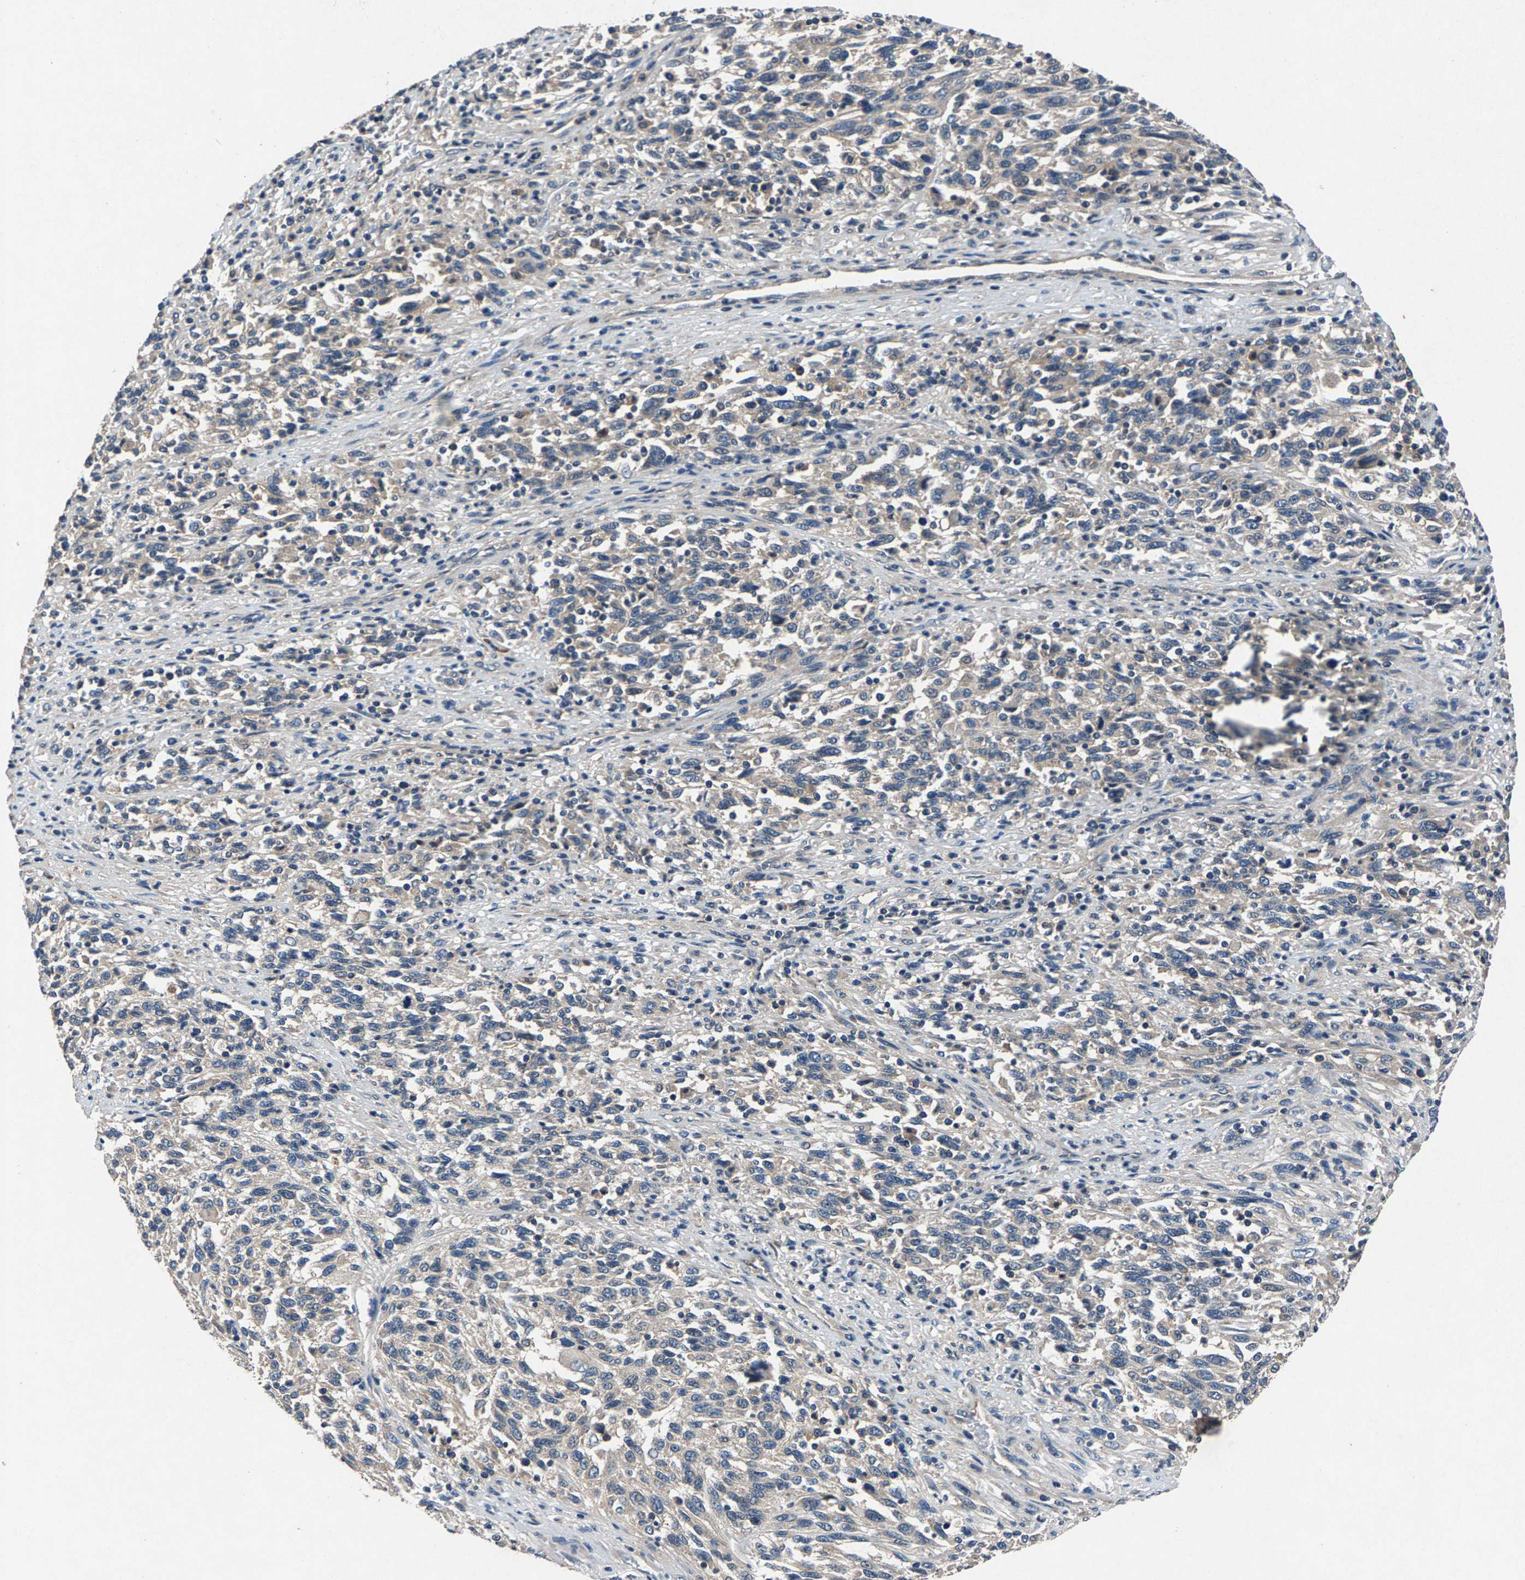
{"staining": {"intensity": "negative", "quantity": "none", "location": "none"}, "tissue": "melanoma", "cell_type": "Tumor cells", "image_type": "cancer", "snomed": [{"axis": "morphology", "description": "Malignant melanoma, Metastatic site"}, {"axis": "topography", "description": "Lymph node"}], "caption": "High magnification brightfield microscopy of melanoma stained with DAB (brown) and counterstained with hematoxylin (blue): tumor cells show no significant expression.", "gene": "PRXL2C", "patient": {"sex": "male", "age": 61}}